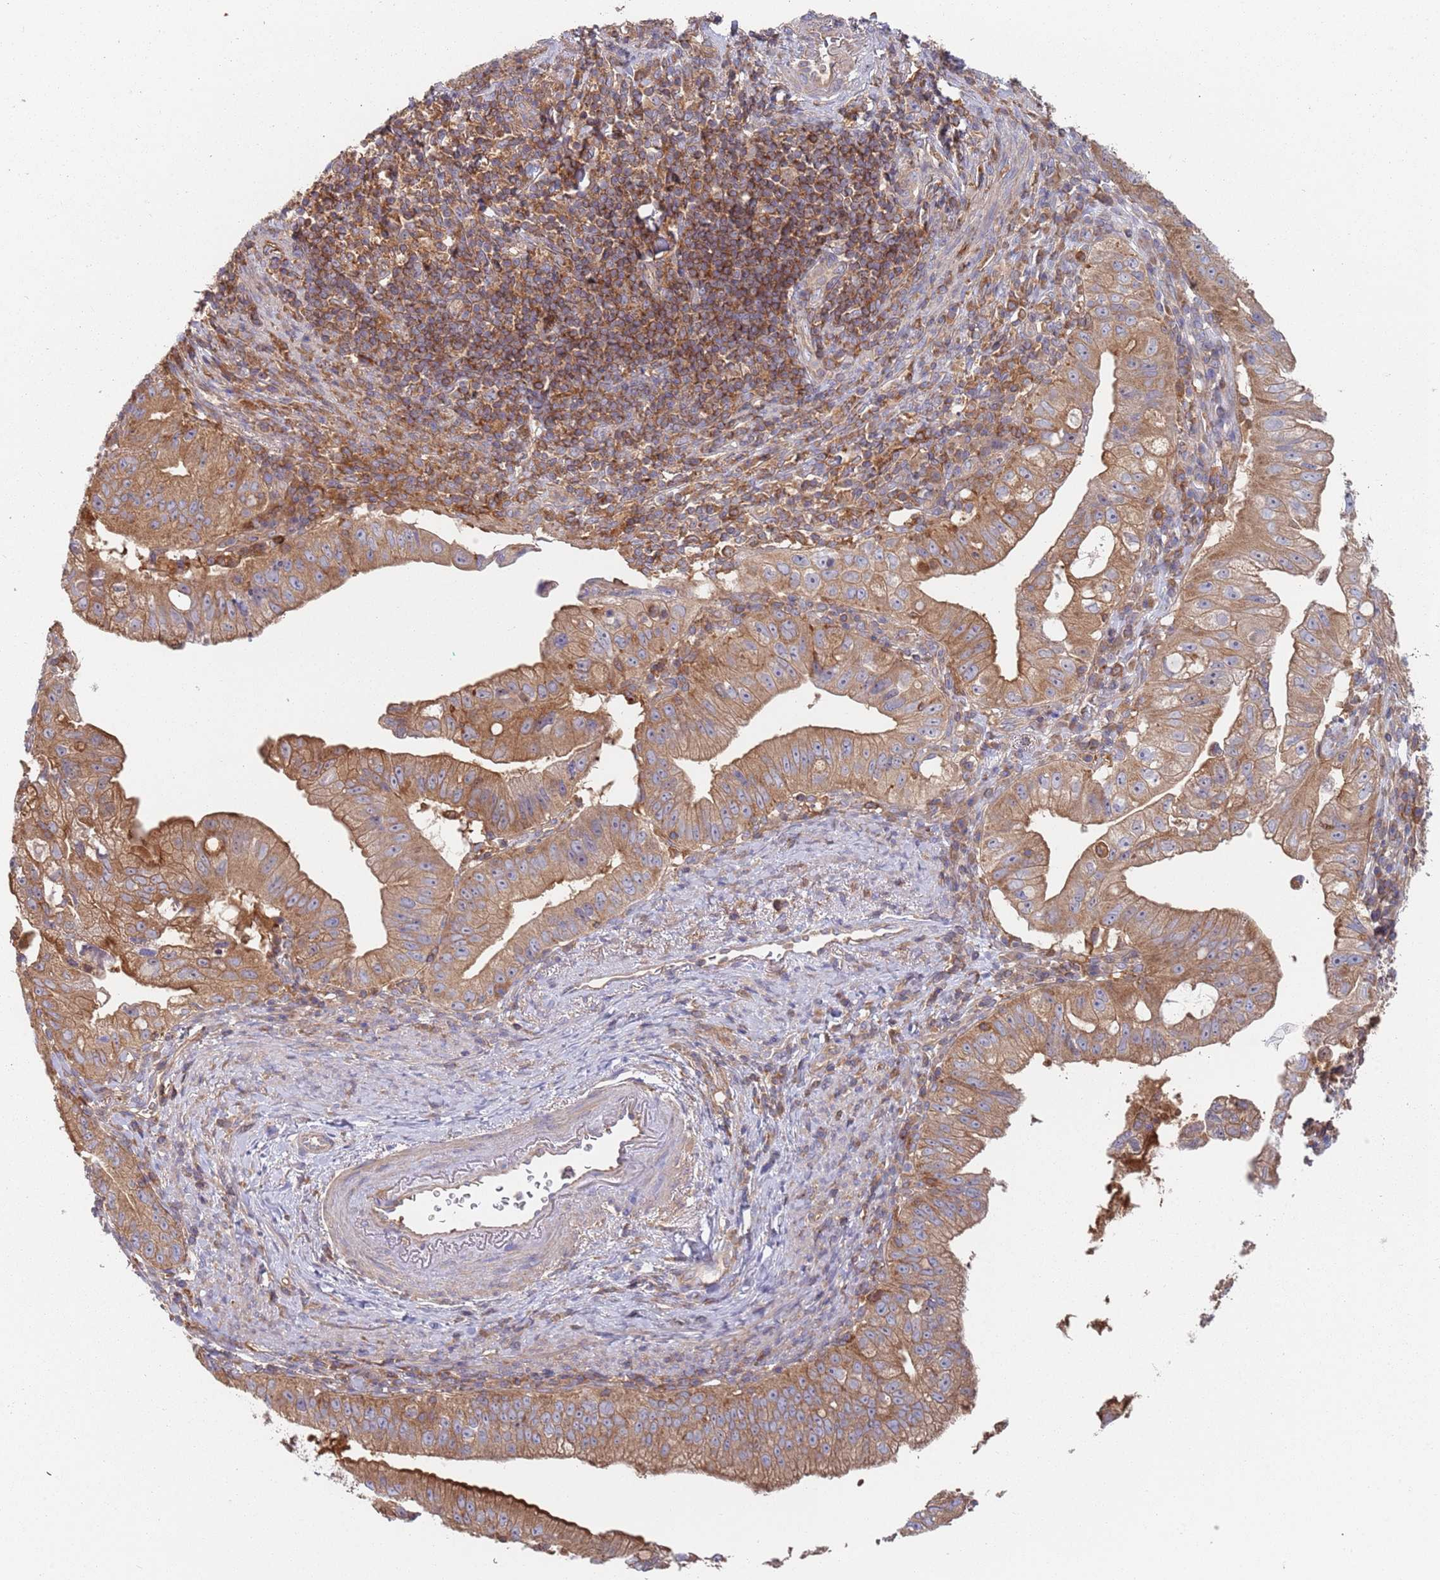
{"staining": {"intensity": "moderate", "quantity": ">75%", "location": "cytoplasmic/membranous"}, "tissue": "pancreatic cancer", "cell_type": "Tumor cells", "image_type": "cancer", "snomed": [{"axis": "morphology", "description": "Adenocarcinoma, NOS"}, {"axis": "topography", "description": "Pancreas"}], "caption": "Immunohistochemical staining of pancreatic cancer displays medium levels of moderate cytoplasmic/membranous positivity in about >75% of tumor cells.", "gene": "GDI2", "patient": {"sex": "male", "age": 70}}